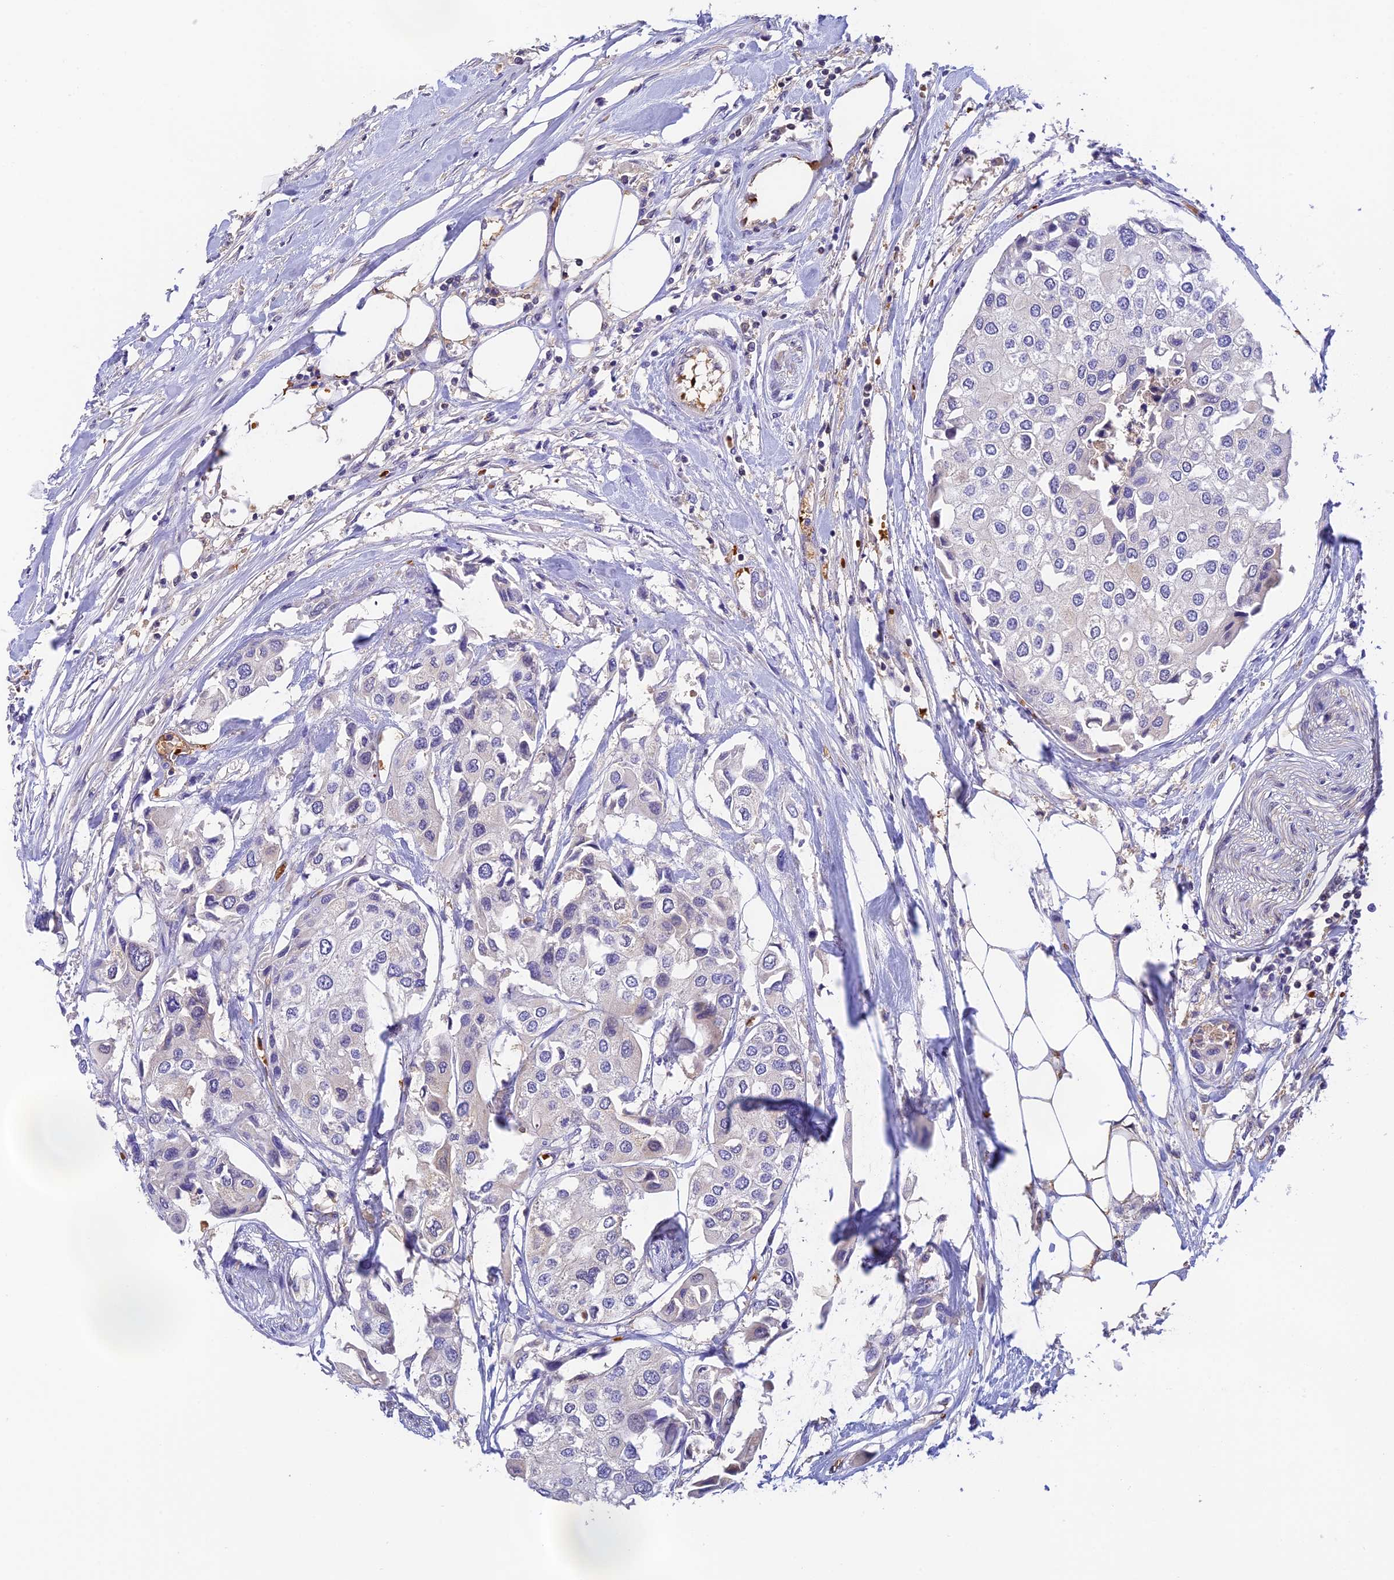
{"staining": {"intensity": "negative", "quantity": "none", "location": "none"}, "tissue": "urothelial cancer", "cell_type": "Tumor cells", "image_type": "cancer", "snomed": [{"axis": "morphology", "description": "Urothelial carcinoma, High grade"}, {"axis": "topography", "description": "Urinary bladder"}], "caption": "Immunohistochemistry of urothelial cancer demonstrates no staining in tumor cells. The staining was performed using DAB to visualize the protein expression in brown, while the nuclei were stained in blue with hematoxylin (Magnification: 20x).", "gene": "HDHD2", "patient": {"sex": "male", "age": 64}}